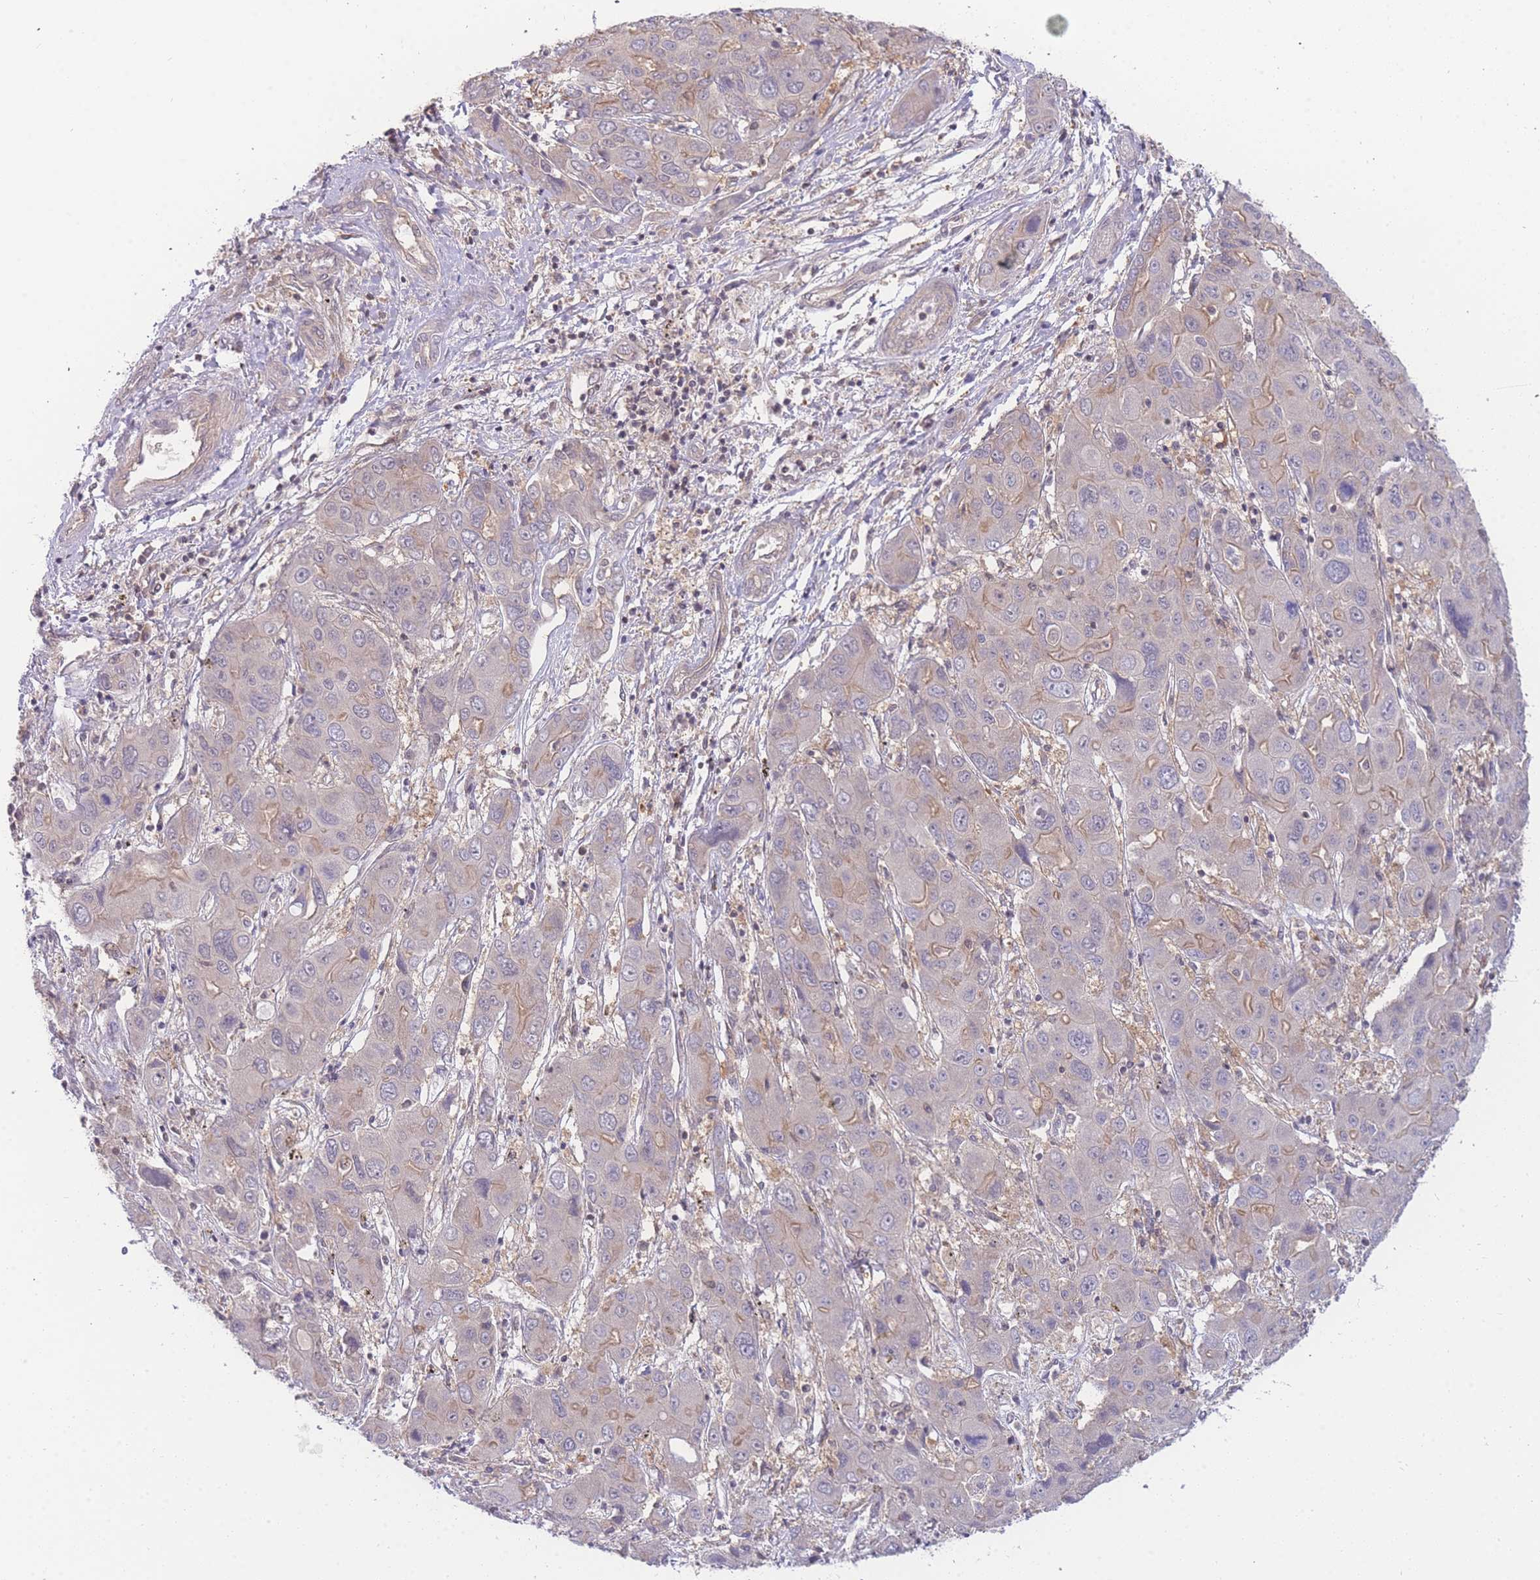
{"staining": {"intensity": "weak", "quantity": "25%-75%", "location": "cytoplasmic/membranous"}, "tissue": "liver cancer", "cell_type": "Tumor cells", "image_type": "cancer", "snomed": [{"axis": "morphology", "description": "Cholangiocarcinoma"}, {"axis": "topography", "description": "Liver"}], "caption": "An immunohistochemistry image of neoplastic tissue is shown. Protein staining in brown highlights weak cytoplasmic/membranous positivity in cholangiocarcinoma (liver) within tumor cells.", "gene": "KIAA1191", "patient": {"sex": "male", "age": 67}}